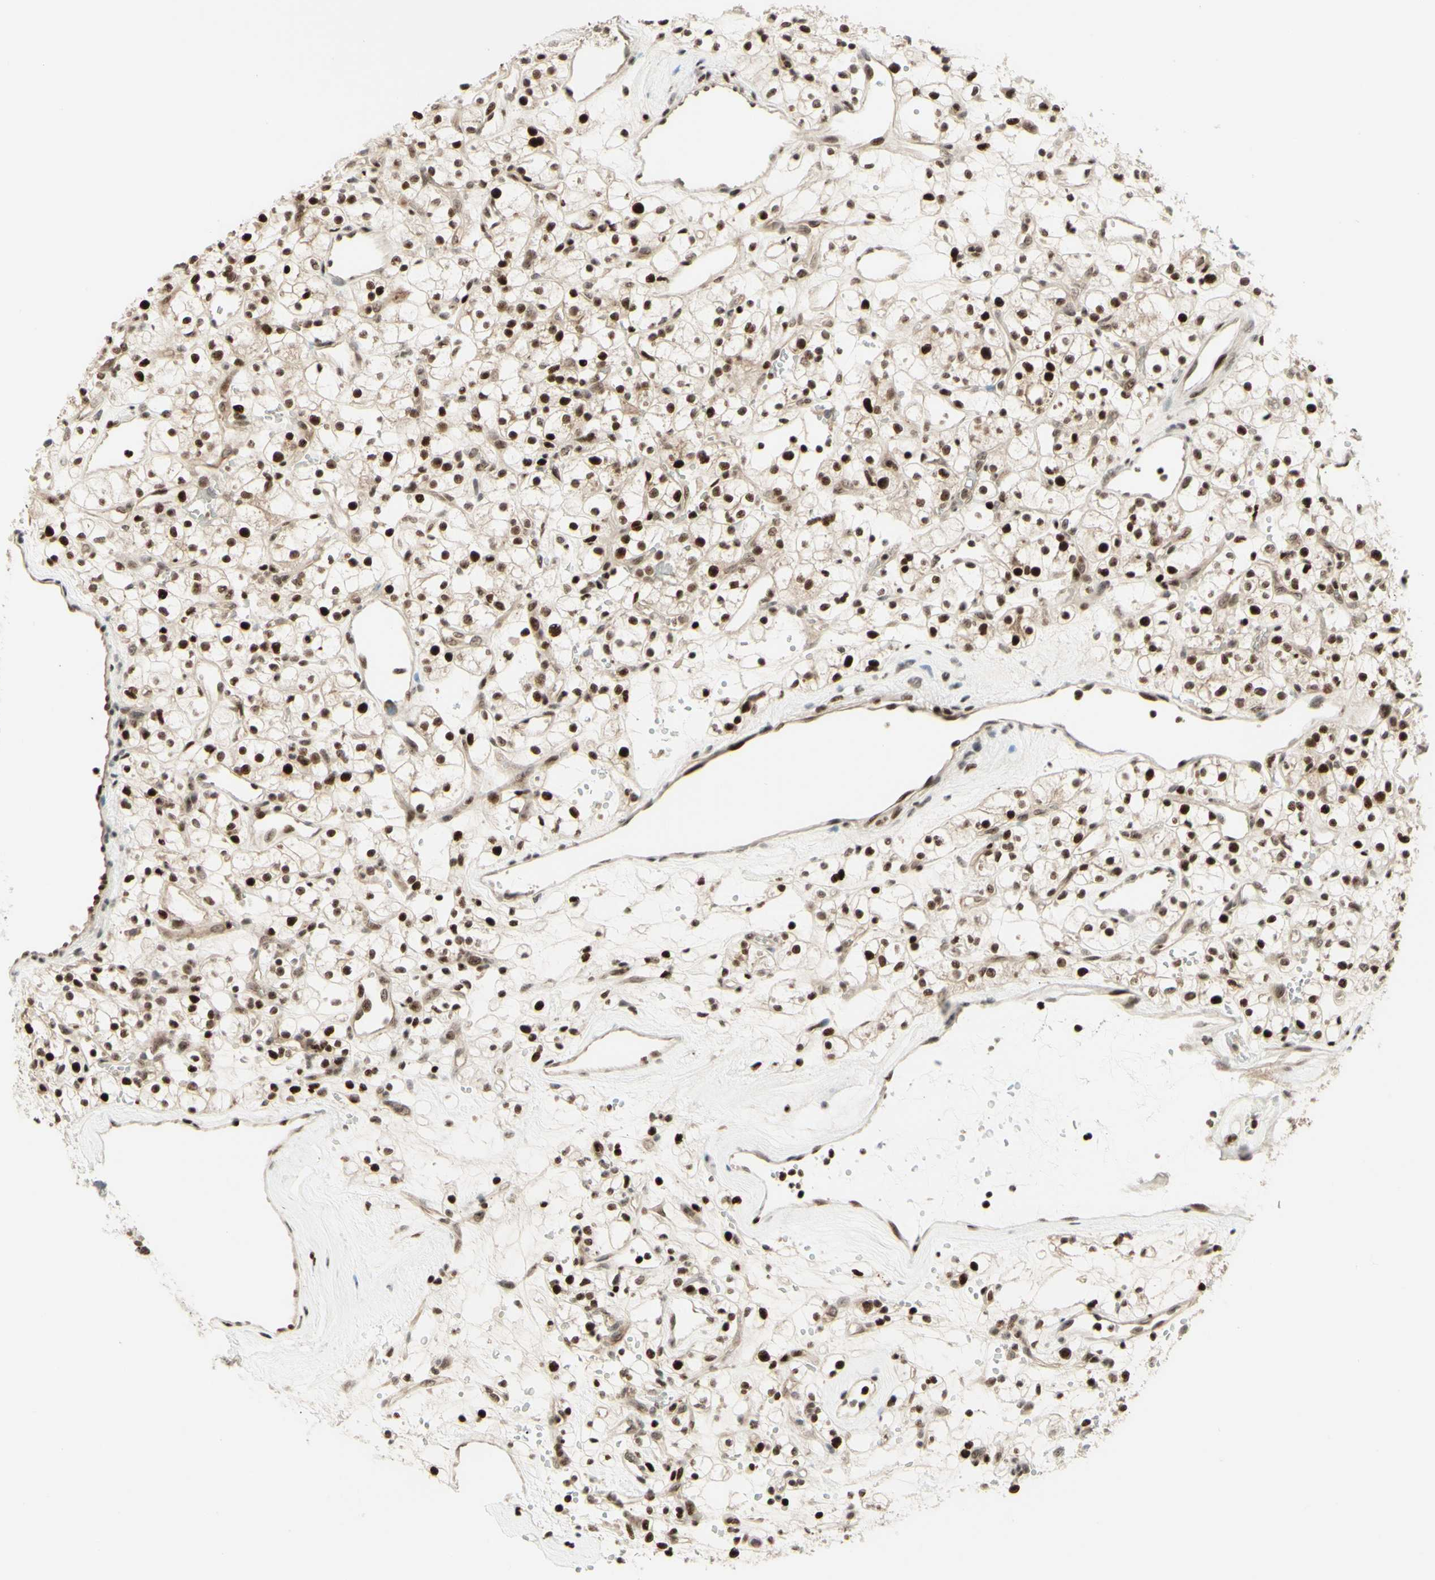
{"staining": {"intensity": "strong", "quantity": ">75%", "location": "cytoplasmic/membranous,nuclear"}, "tissue": "renal cancer", "cell_type": "Tumor cells", "image_type": "cancer", "snomed": [{"axis": "morphology", "description": "Adenocarcinoma, NOS"}, {"axis": "topography", "description": "Kidney"}], "caption": "Human renal cancer stained with a brown dye shows strong cytoplasmic/membranous and nuclear positive positivity in about >75% of tumor cells.", "gene": "CDKL5", "patient": {"sex": "female", "age": 60}}